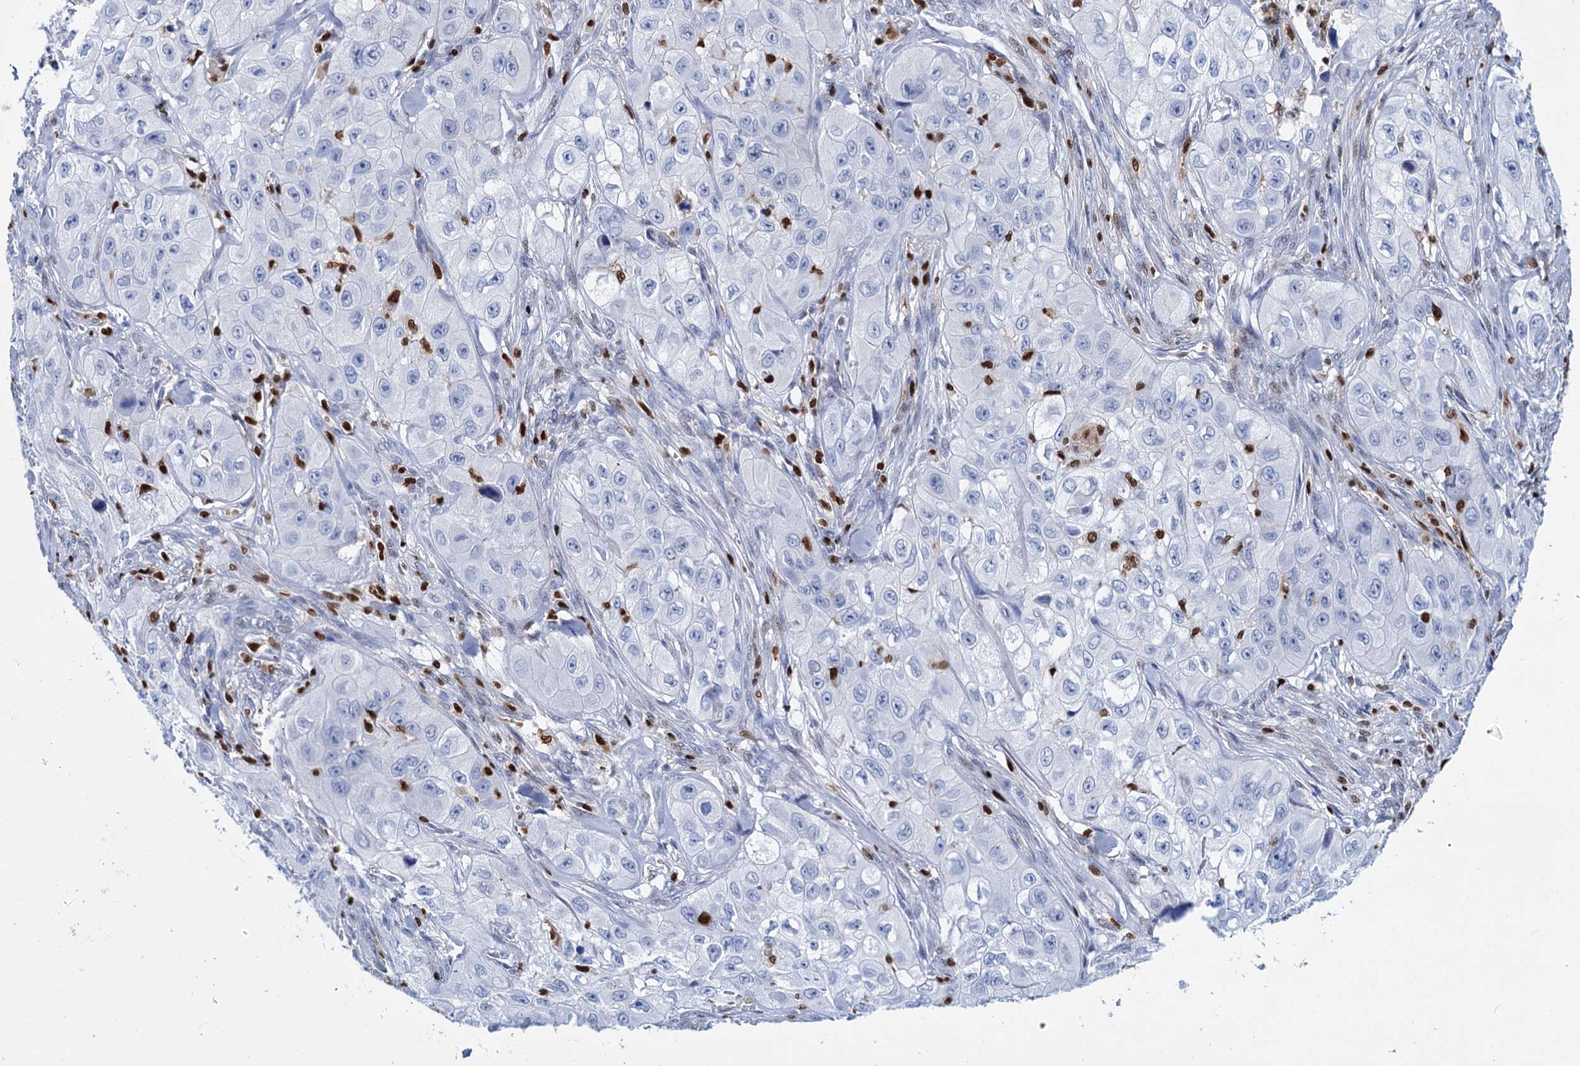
{"staining": {"intensity": "negative", "quantity": "none", "location": "none"}, "tissue": "skin cancer", "cell_type": "Tumor cells", "image_type": "cancer", "snomed": [{"axis": "morphology", "description": "Squamous cell carcinoma, NOS"}, {"axis": "topography", "description": "Skin"}, {"axis": "topography", "description": "Subcutis"}], "caption": "Immunohistochemical staining of human squamous cell carcinoma (skin) exhibits no significant staining in tumor cells. (DAB immunohistochemistry (IHC) with hematoxylin counter stain).", "gene": "CELF2", "patient": {"sex": "male", "age": 73}}